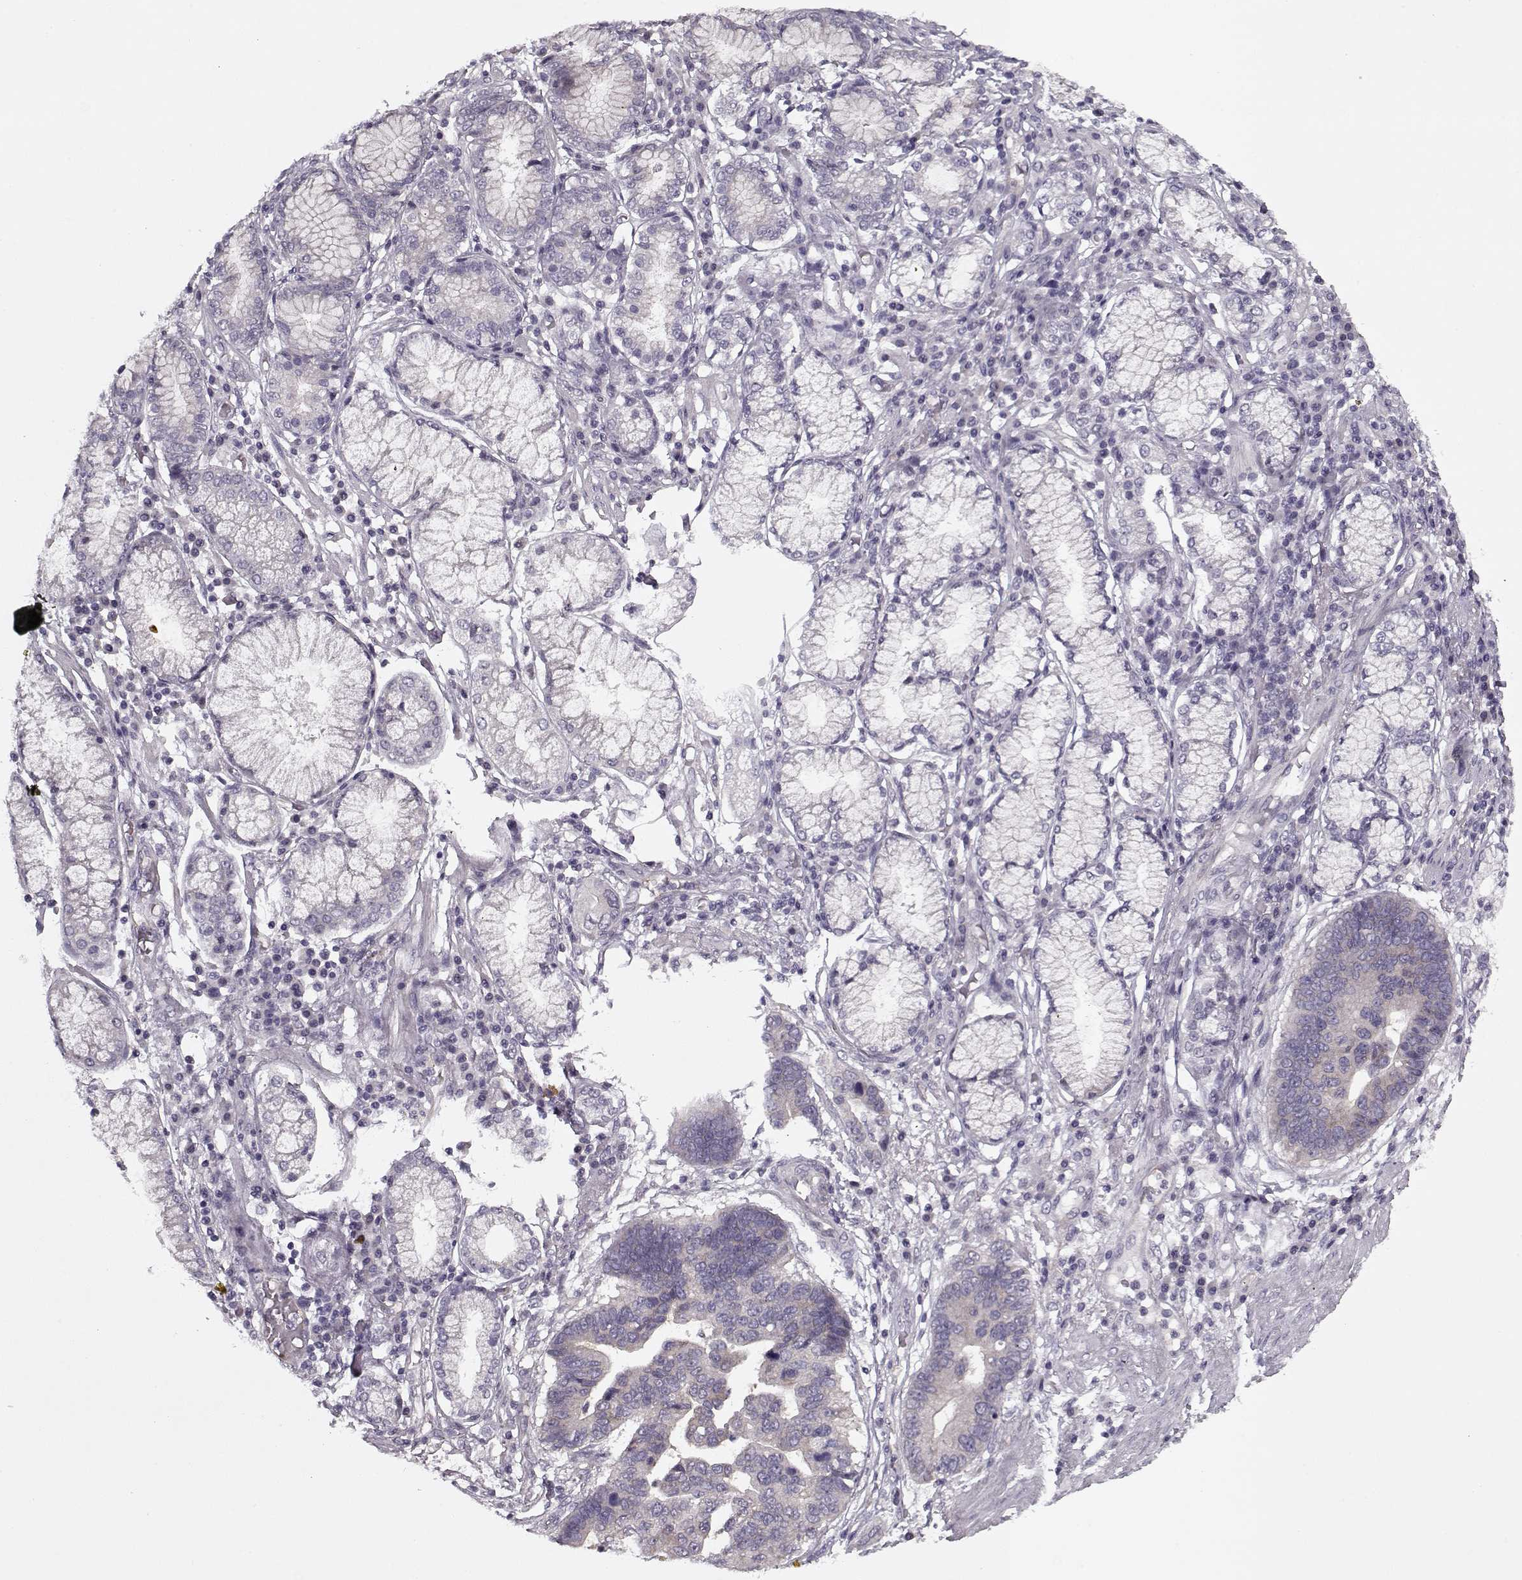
{"staining": {"intensity": "negative", "quantity": "none", "location": "none"}, "tissue": "stomach cancer", "cell_type": "Tumor cells", "image_type": "cancer", "snomed": [{"axis": "morphology", "description": "Adenocarcinoma, NOS"}, {"axis": "topography", "description": "Stomach"}], "caption": "High power microscopy image of an IHC image of stomach cancer, revealing no significant positivity in tumor cells.", "gene": "PNMT", "patient": {"sex": "male", "age": 84}}